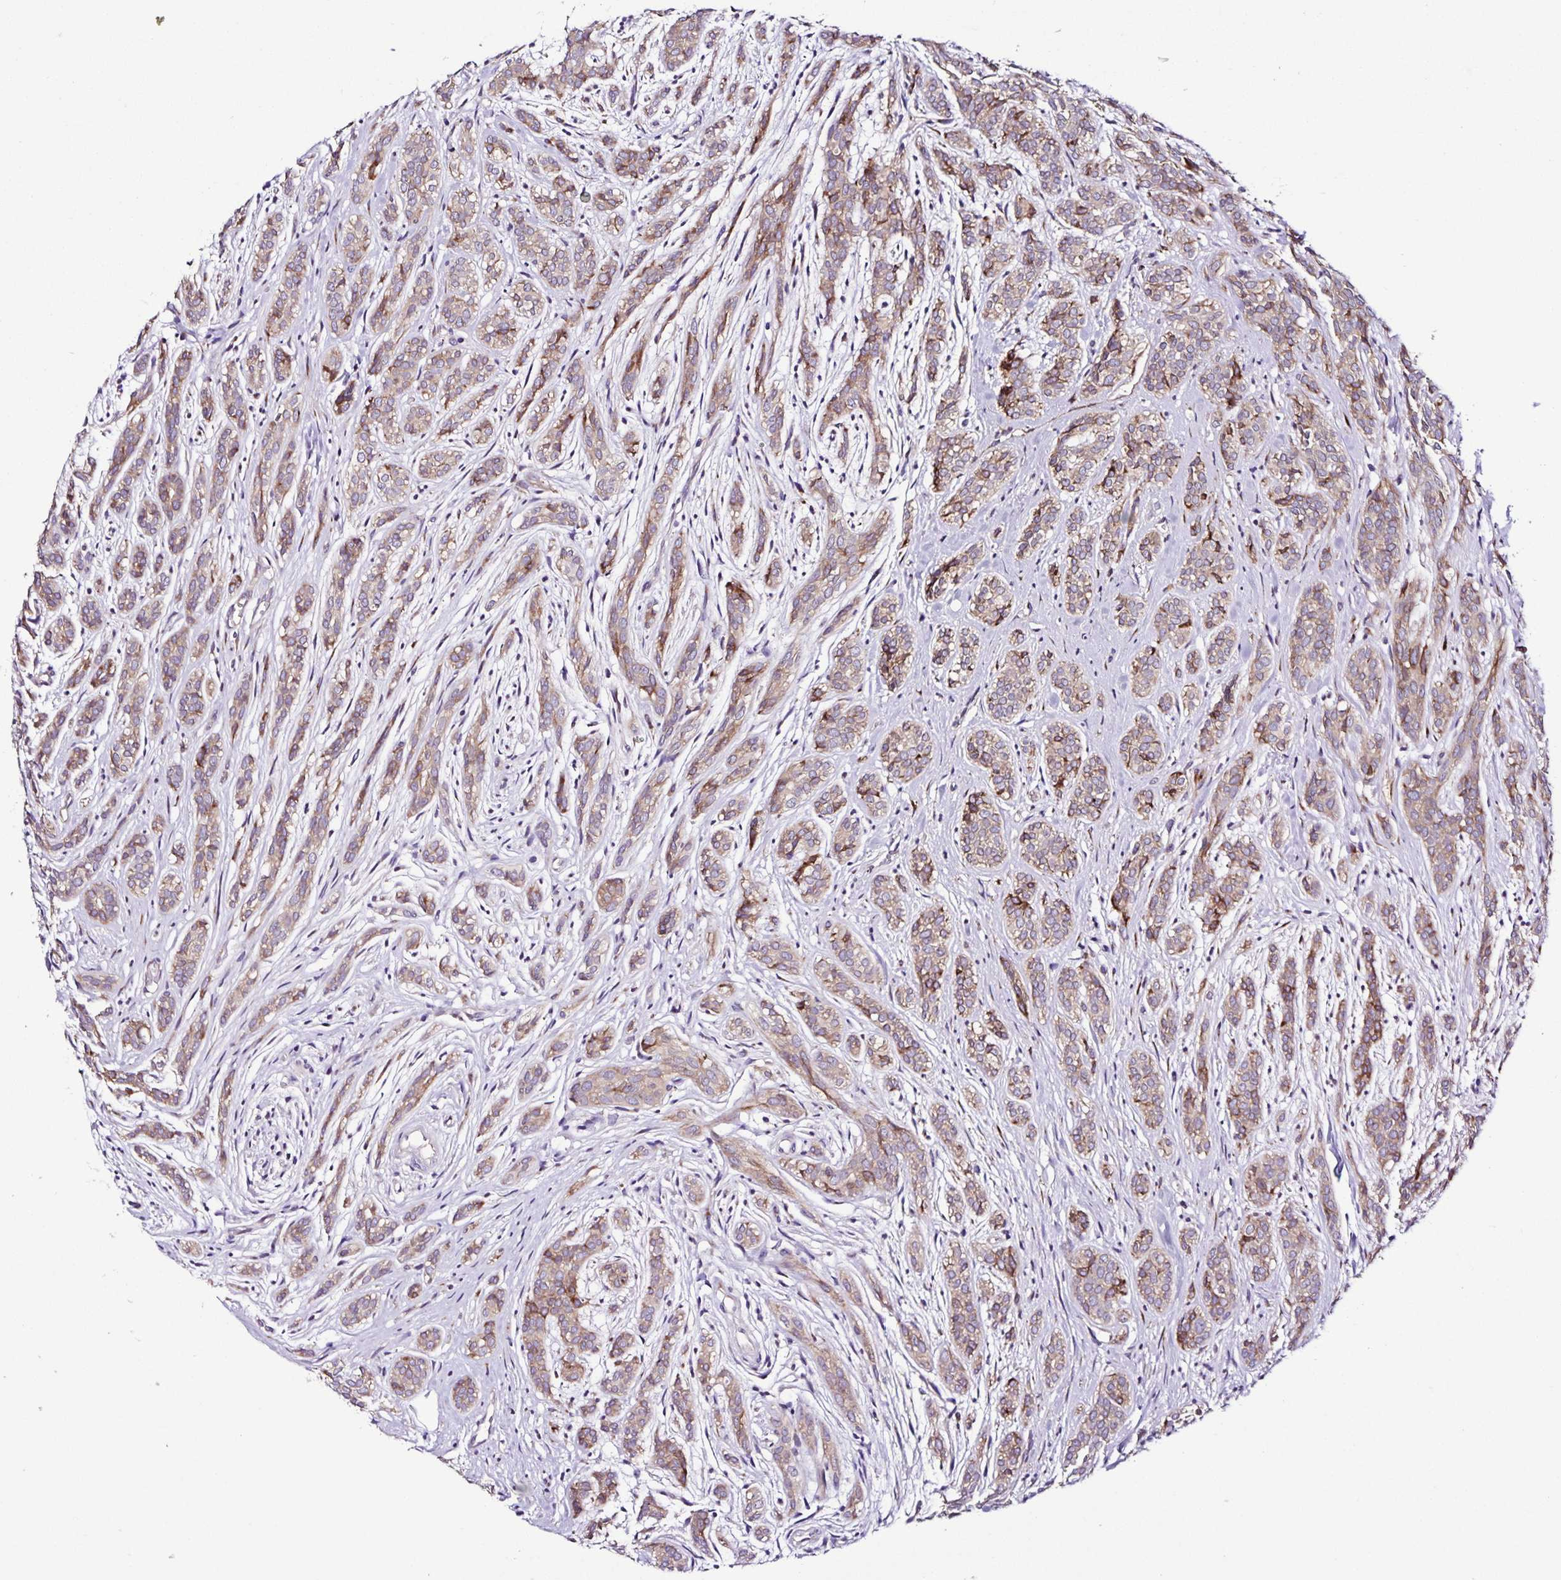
{"staining": {"intensity": "weak", "quantity": ">75%", "location": "cytoplasmic/membranous"}, "tissue": "head and neck cancer", "cell_type": "Tumor cells", "image_type": "cancer", "snomed": [{"axis": "morphology", "description": "Adenocarcinoma, NOS"}, {"axis": "topography", "description": "Head-Neck"}], "caption": "Head and neck cancer (adenocarcinoma) stained with DAB immunohistochemistry (IHC) displays low levels of weak cytoplasmic/membranous positivity in about >75% of tumor cells.", "gene": "OSBPL5", "patient": {"sex": "female", "age": 57}}